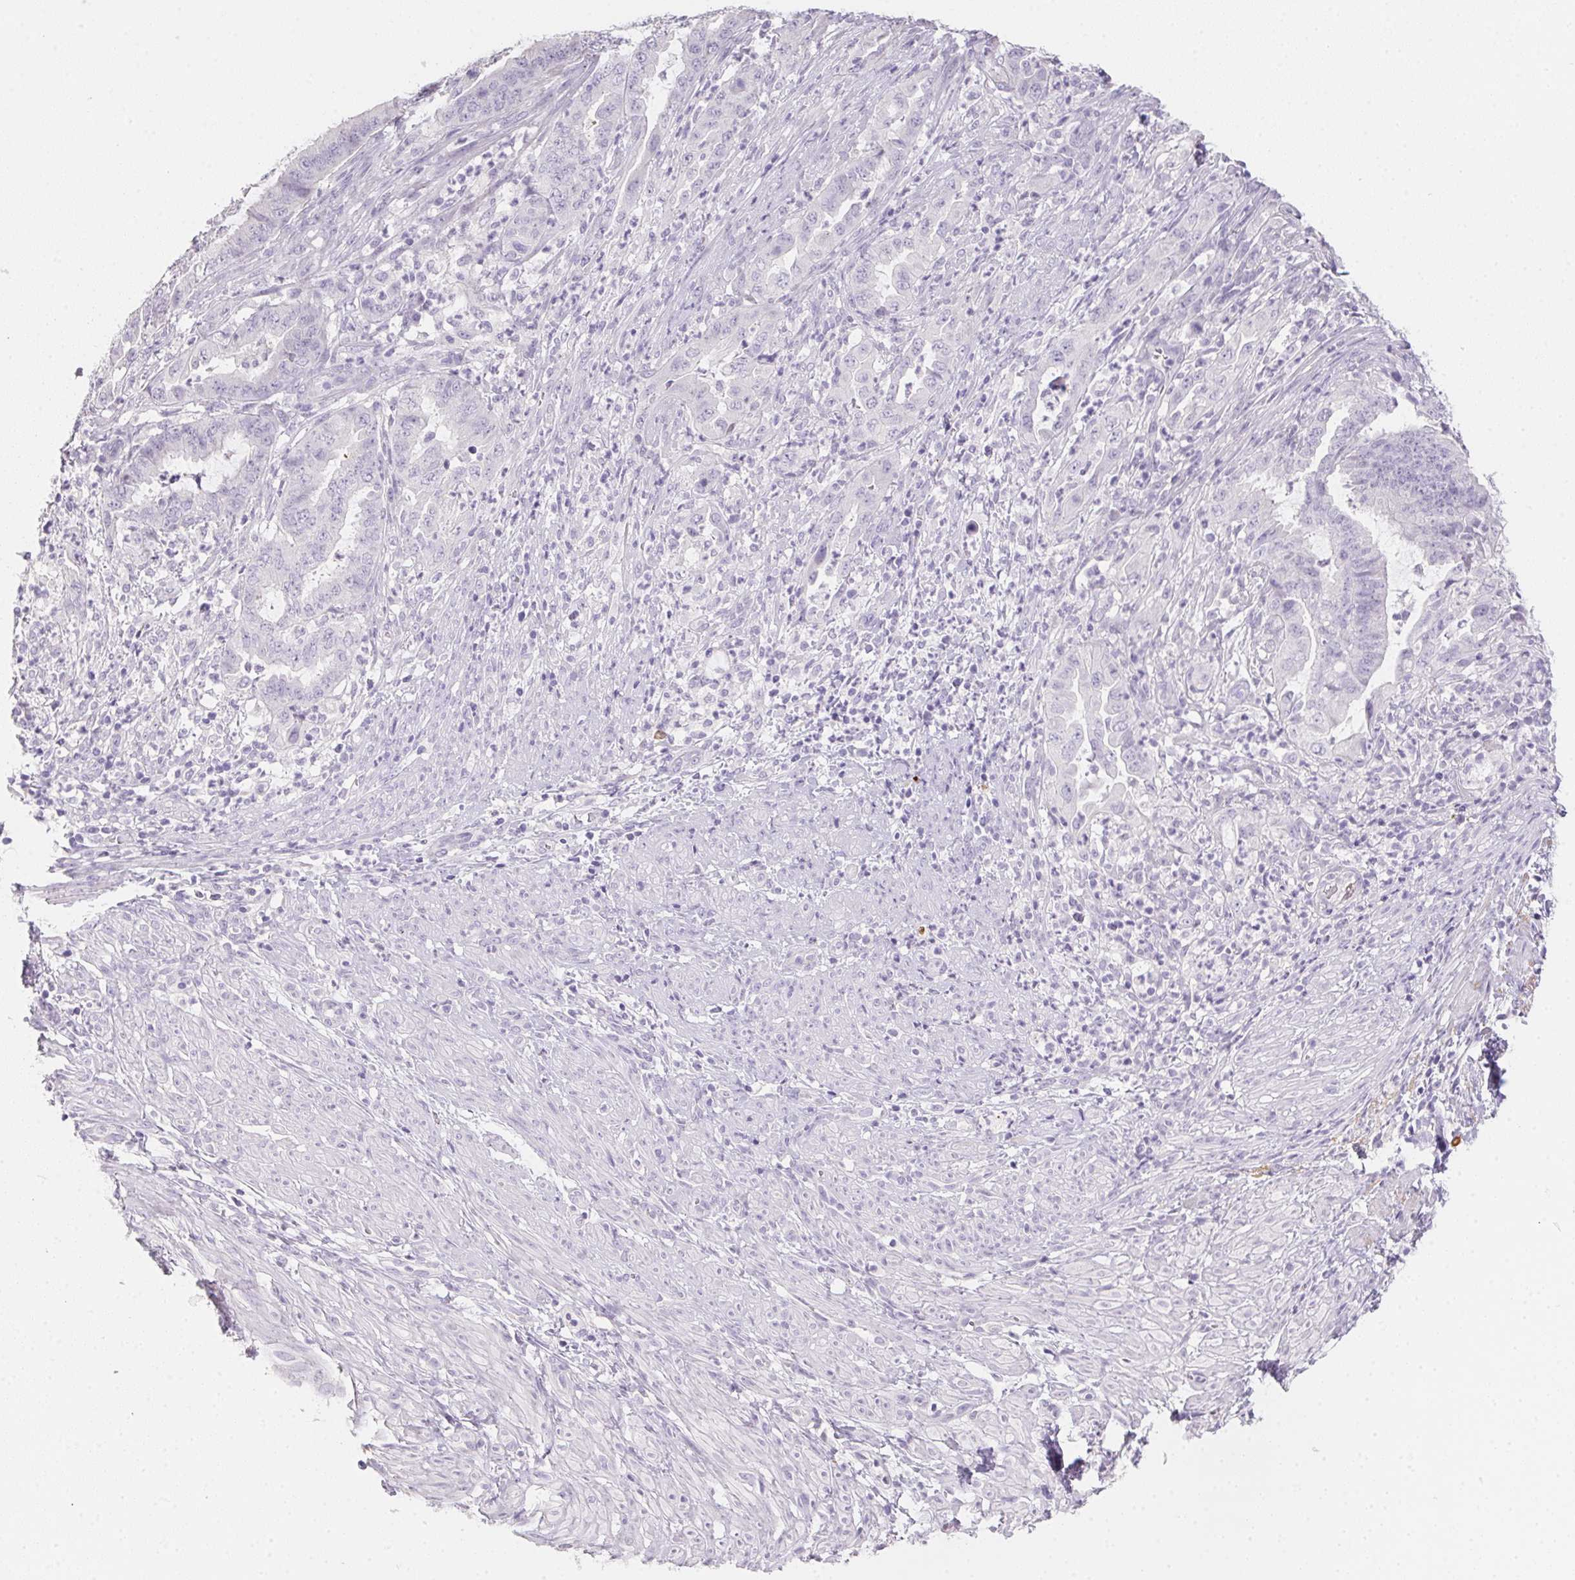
{"staining": {"intensity": "negative", "quantity": "none", "location": "none"}, "tissue": "endometrial cancer", "cell_type": "Tumor cells", "image_type": "cancer", "snomed": [{"axis": "morphology", "description": "Adenocarcinoma, NOS"}, {"axis": "topography", "description": "Endometrium"}], "caption": "A photomicrograph of human adenocarcinoma (endometrial) is negative for staining in tumor cells.", "gene": "MYL4", "patient": {"sex": "female", "age": 51}}